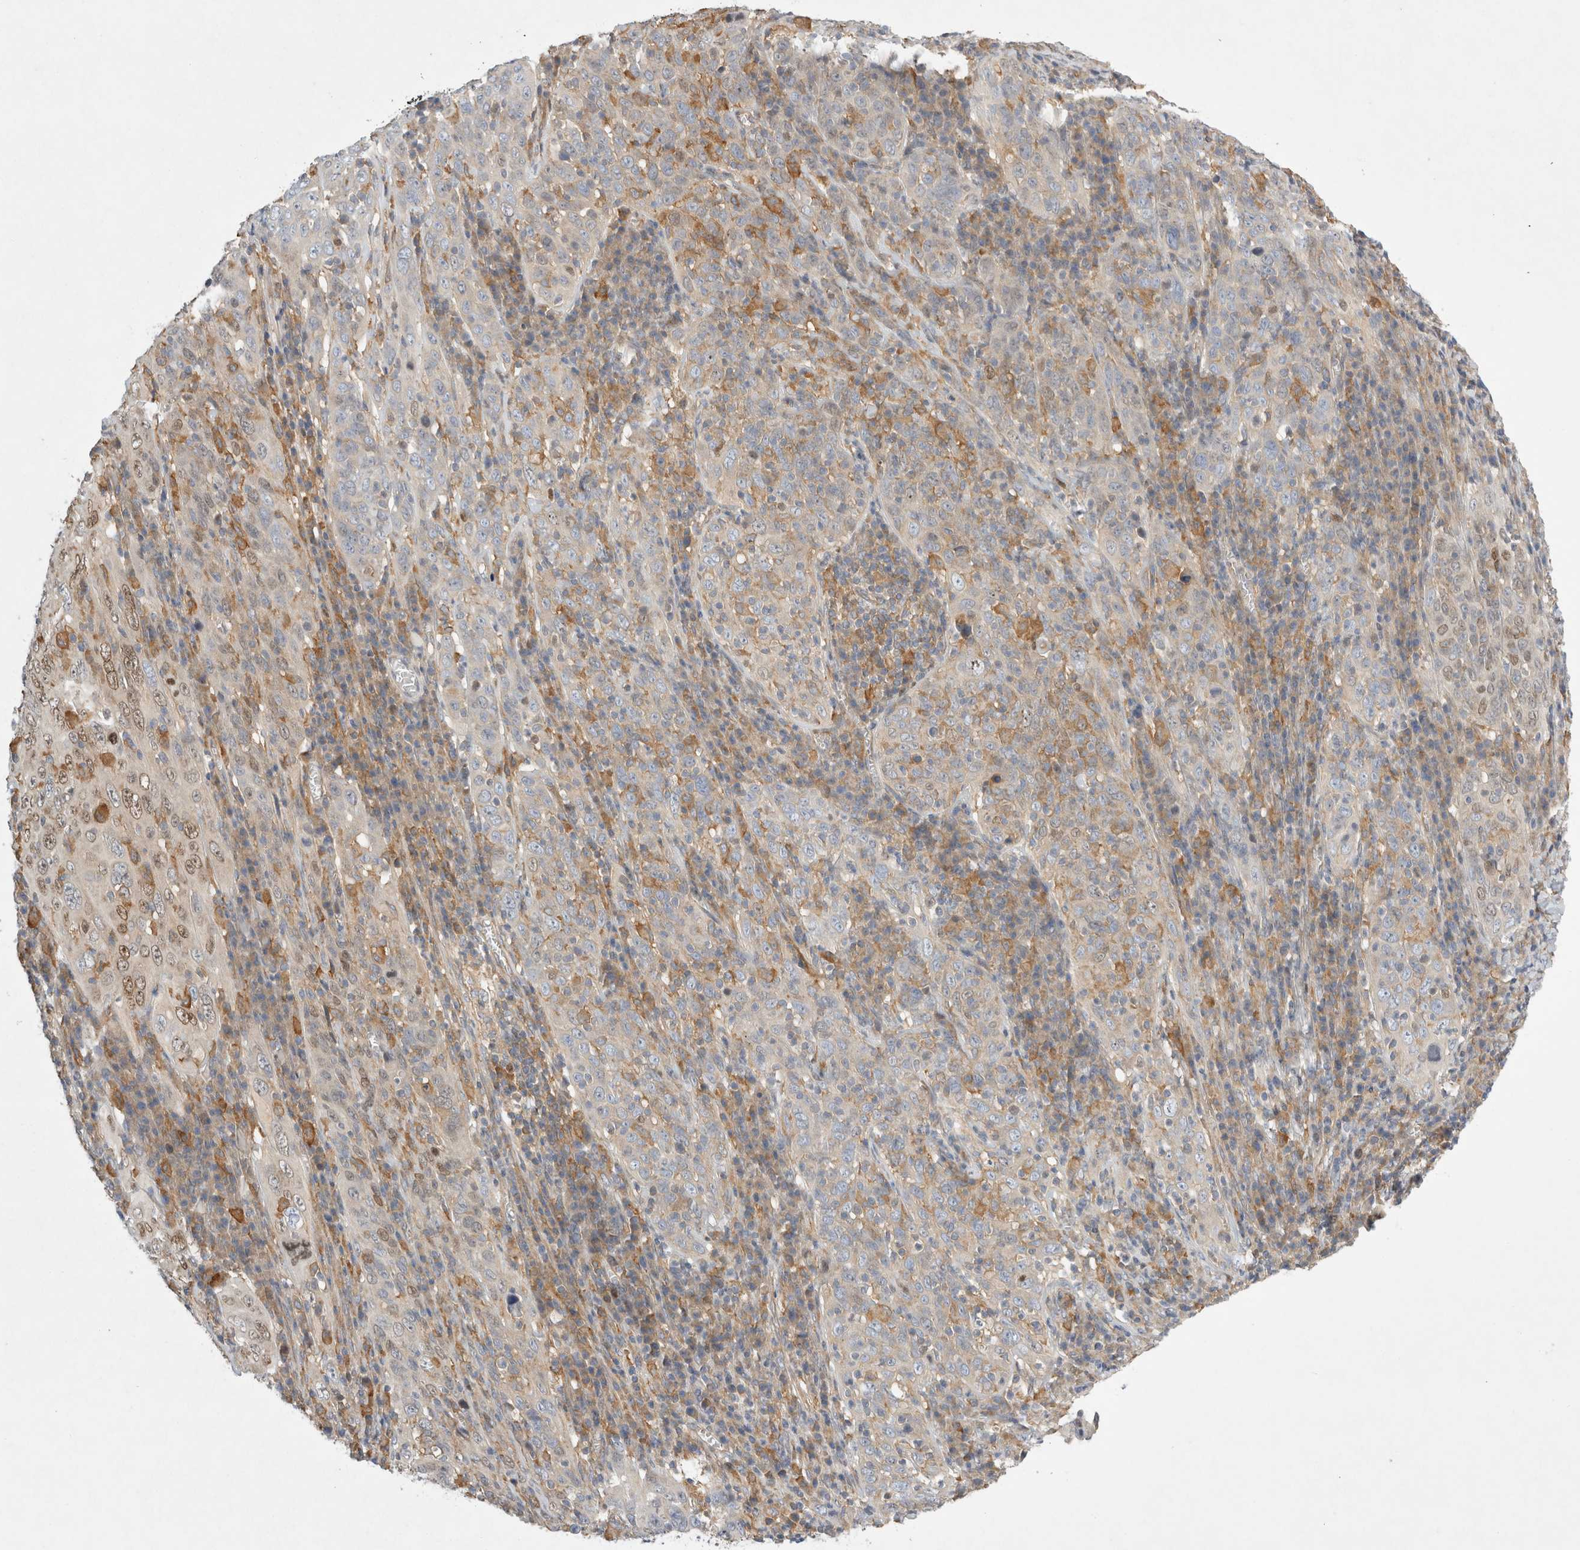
{"staining": {"intensity": "weak", "quantity": "<25%", "location": "cytoplasmic/membranous,nuclear"}, "tissue": "cervical cancer", "cell_type": "Tumor cells", "image_type": "cancer", "snomed": [{"axis": "morphology", "description": "Squamous cell carcinoma, NOS"}, {"axis": "topography", "description": "Cervix"}], "caption": "This is a photomicrograph of immunohistochemistry (IHC) staining of squamous cell carcinoma (cervical), which shows no staining in tumor cells. The staining is performed using DAB brown chromogen with nuclei counter-stained in using hematoxylin.", "gene": "CDCA7L", "patient": {"sex": "female", "age": 46}}